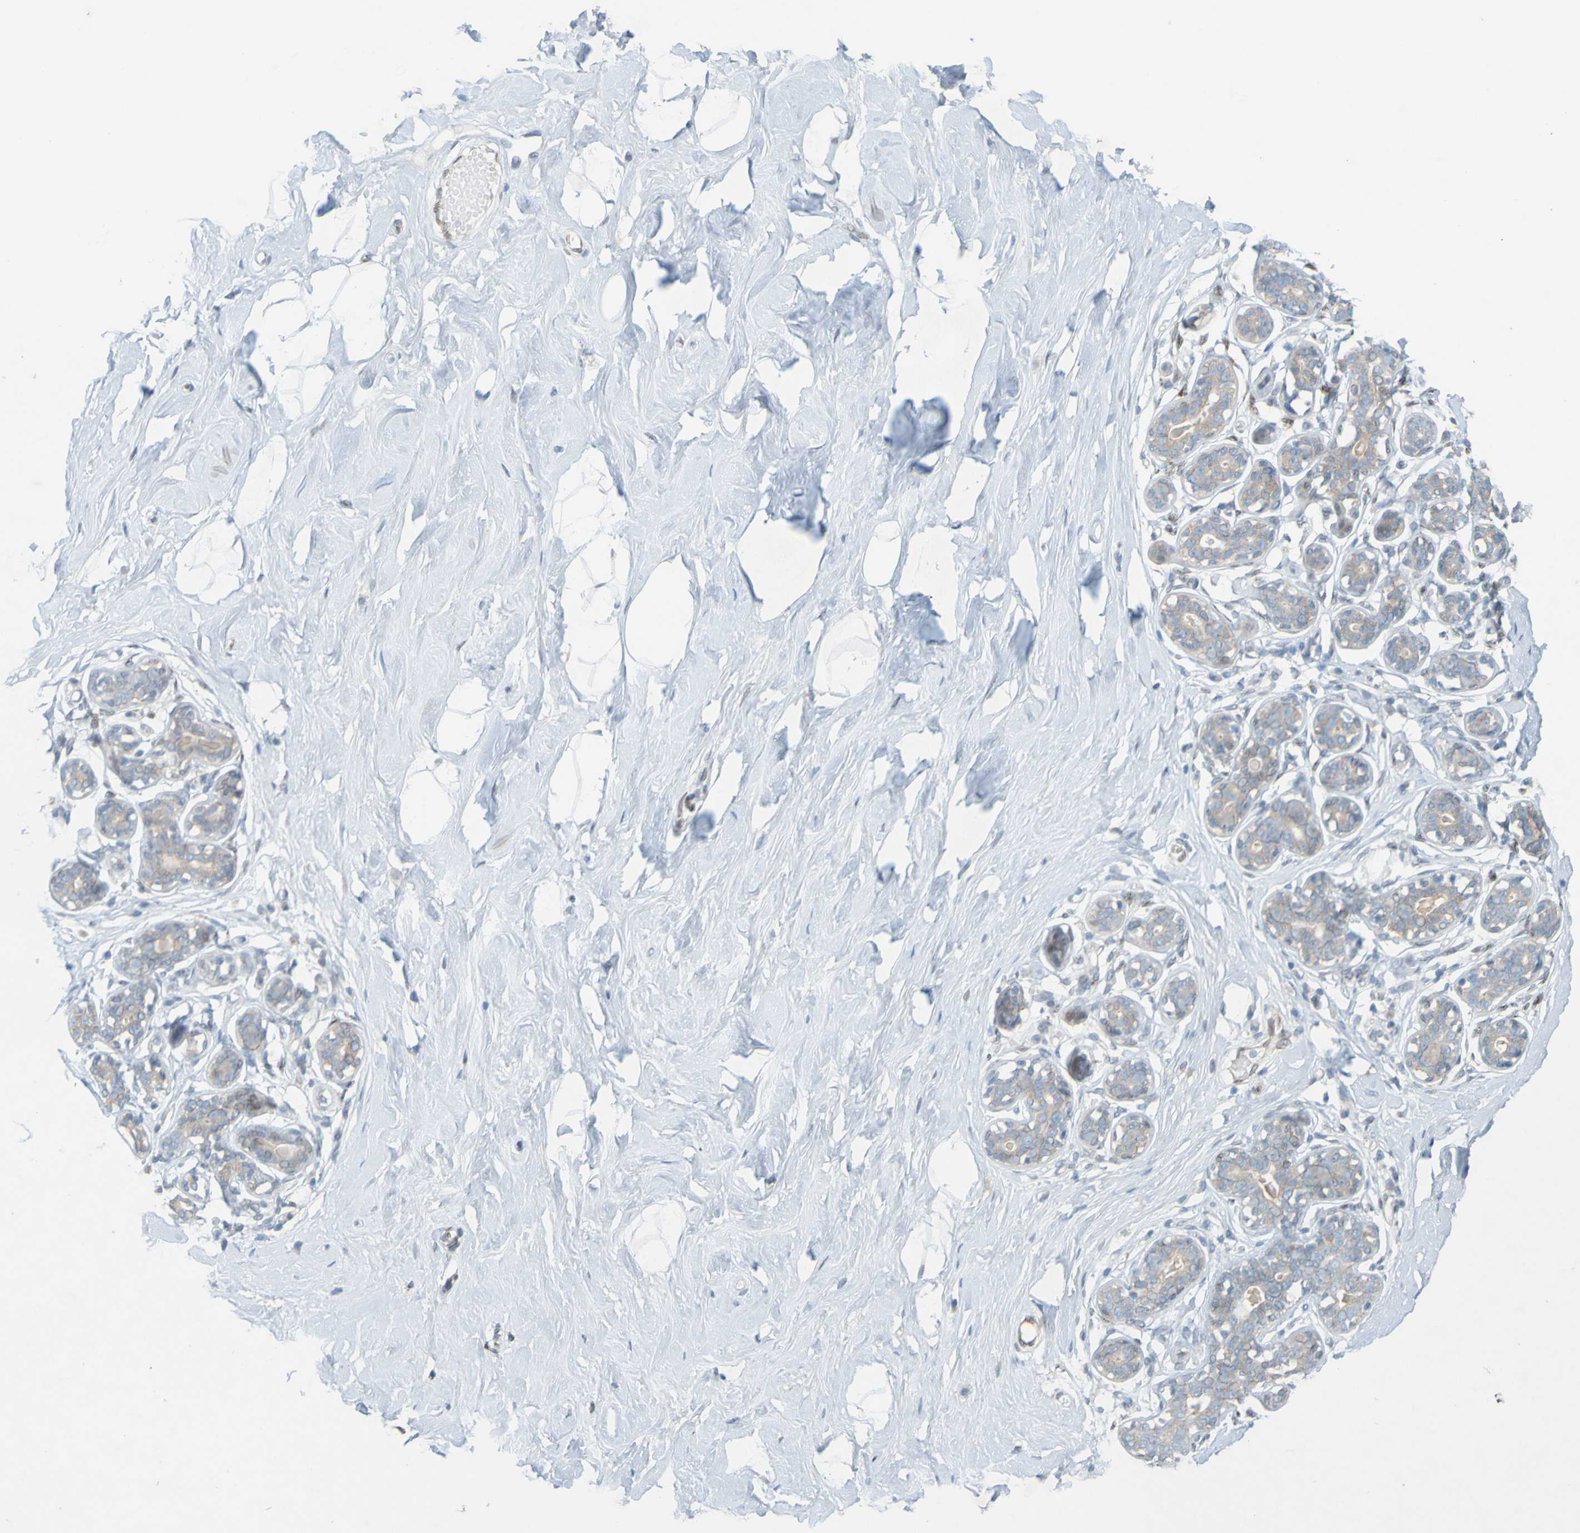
{"staining": {"intensity": "negative", "quantity": "none", "location": "none"}, "tissue": "breast", "cell_type": "Adipocytes", "image_type": "normal", "snomed": [{"axis": "morphology", "description": "Normal tissue, NOS"}, {"axis": "topography", "description": "Breast"}], "caption": "The histopathology image demonstrates no staining of adipocytes in unremarkable breast.", "gene": "MAG", "patient": {"sex": "female", "age": 23}}